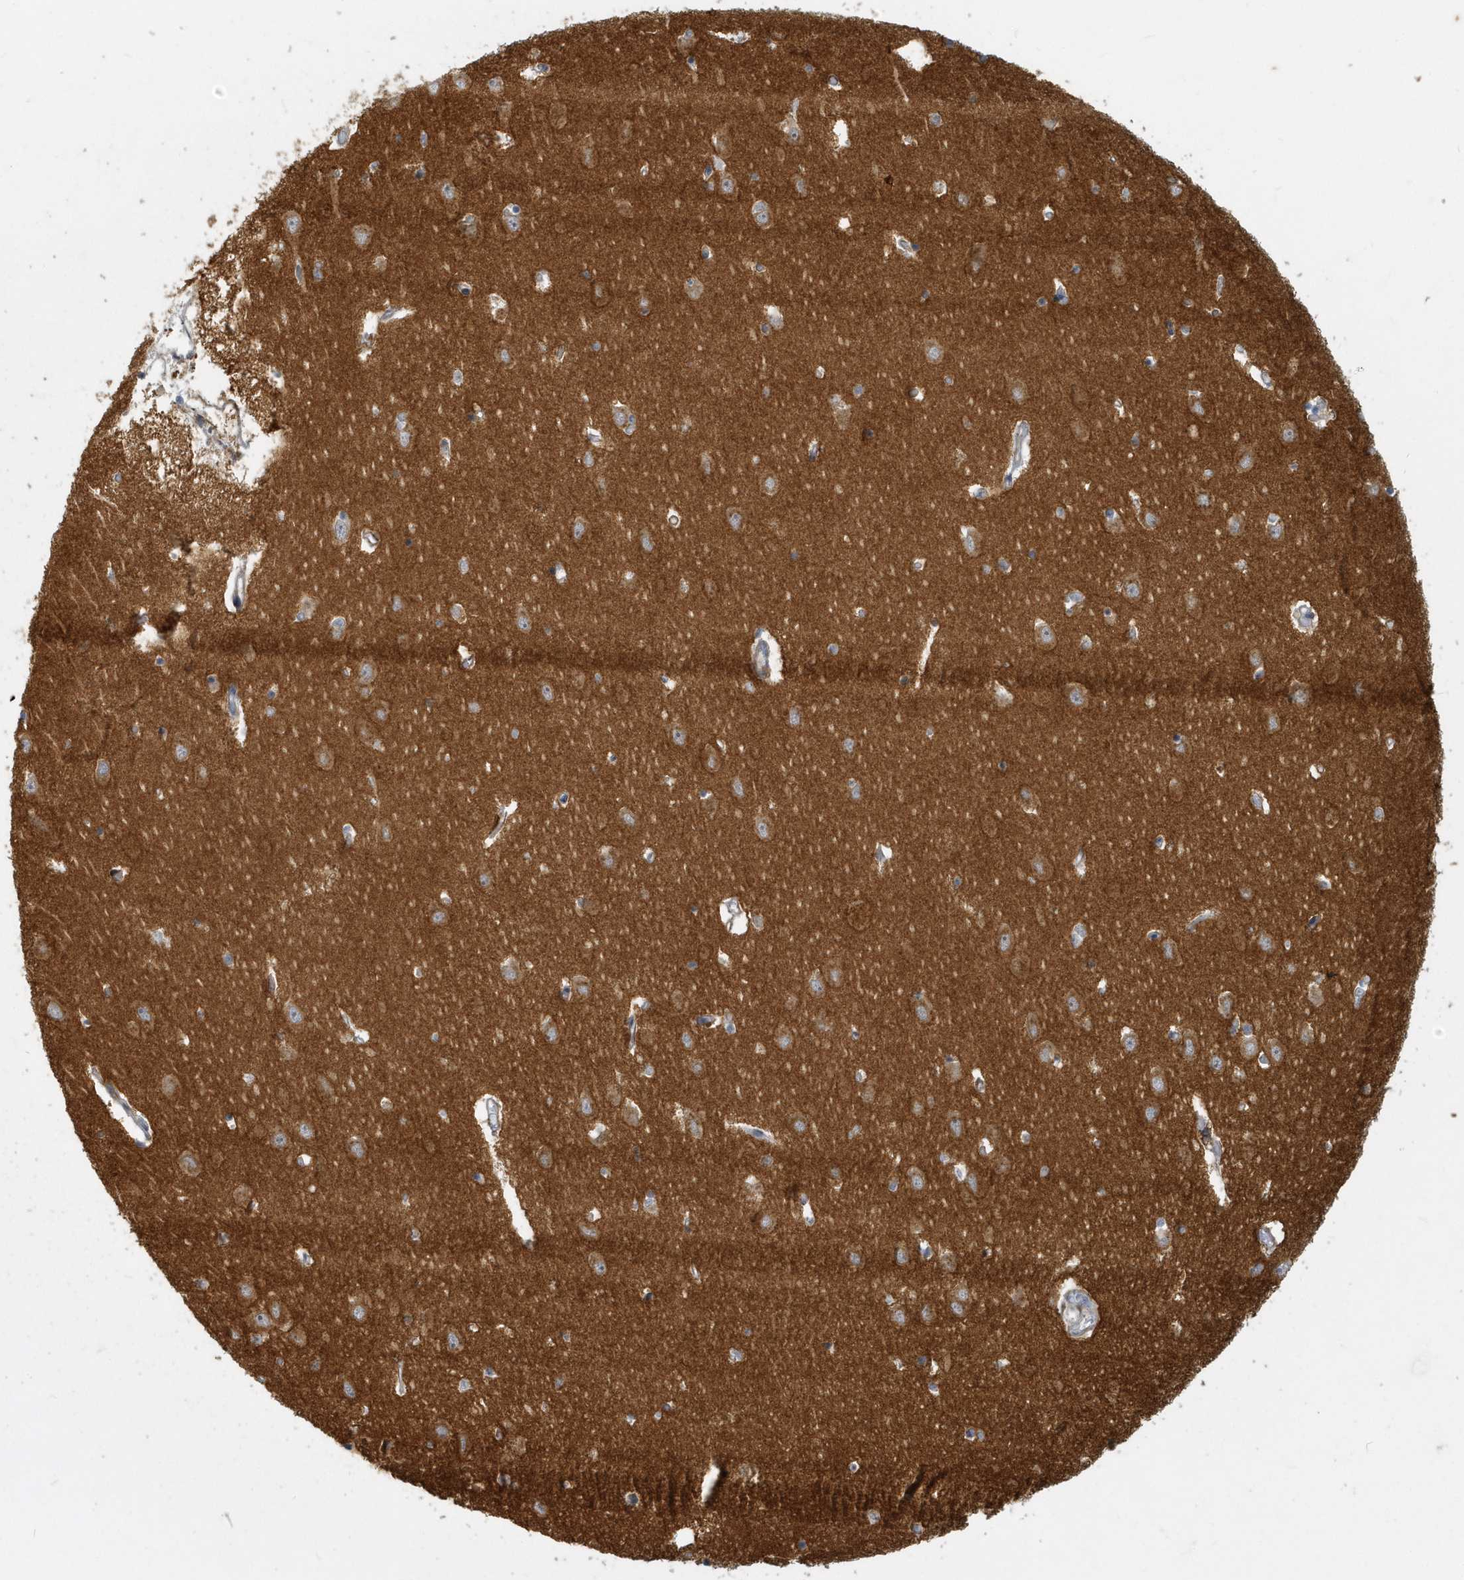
{"staining": {"intensity": "moderate", "quantity": "<25%", "location": "cytoplasmic/membranous"}, "tissue": "hippocampus", "cell_type": "Glial cells", "image_type": "normal", "snomed": [{"axis": "morphology", "description": "Normal tissue, NOS"}, {"axis": "topography", "description": "Hippocampus"}], "caption": "Brown immunohistochemical staining in unremarkable human hippocampus reveals moderate cytoplasmic/membranous positivity in approximately <25% of glial cells. (brown staining indicates protein expression, while blue staining denotes nuclei).", "gene": "NAPB", "patient": {"sex": "male", "age": 70}}